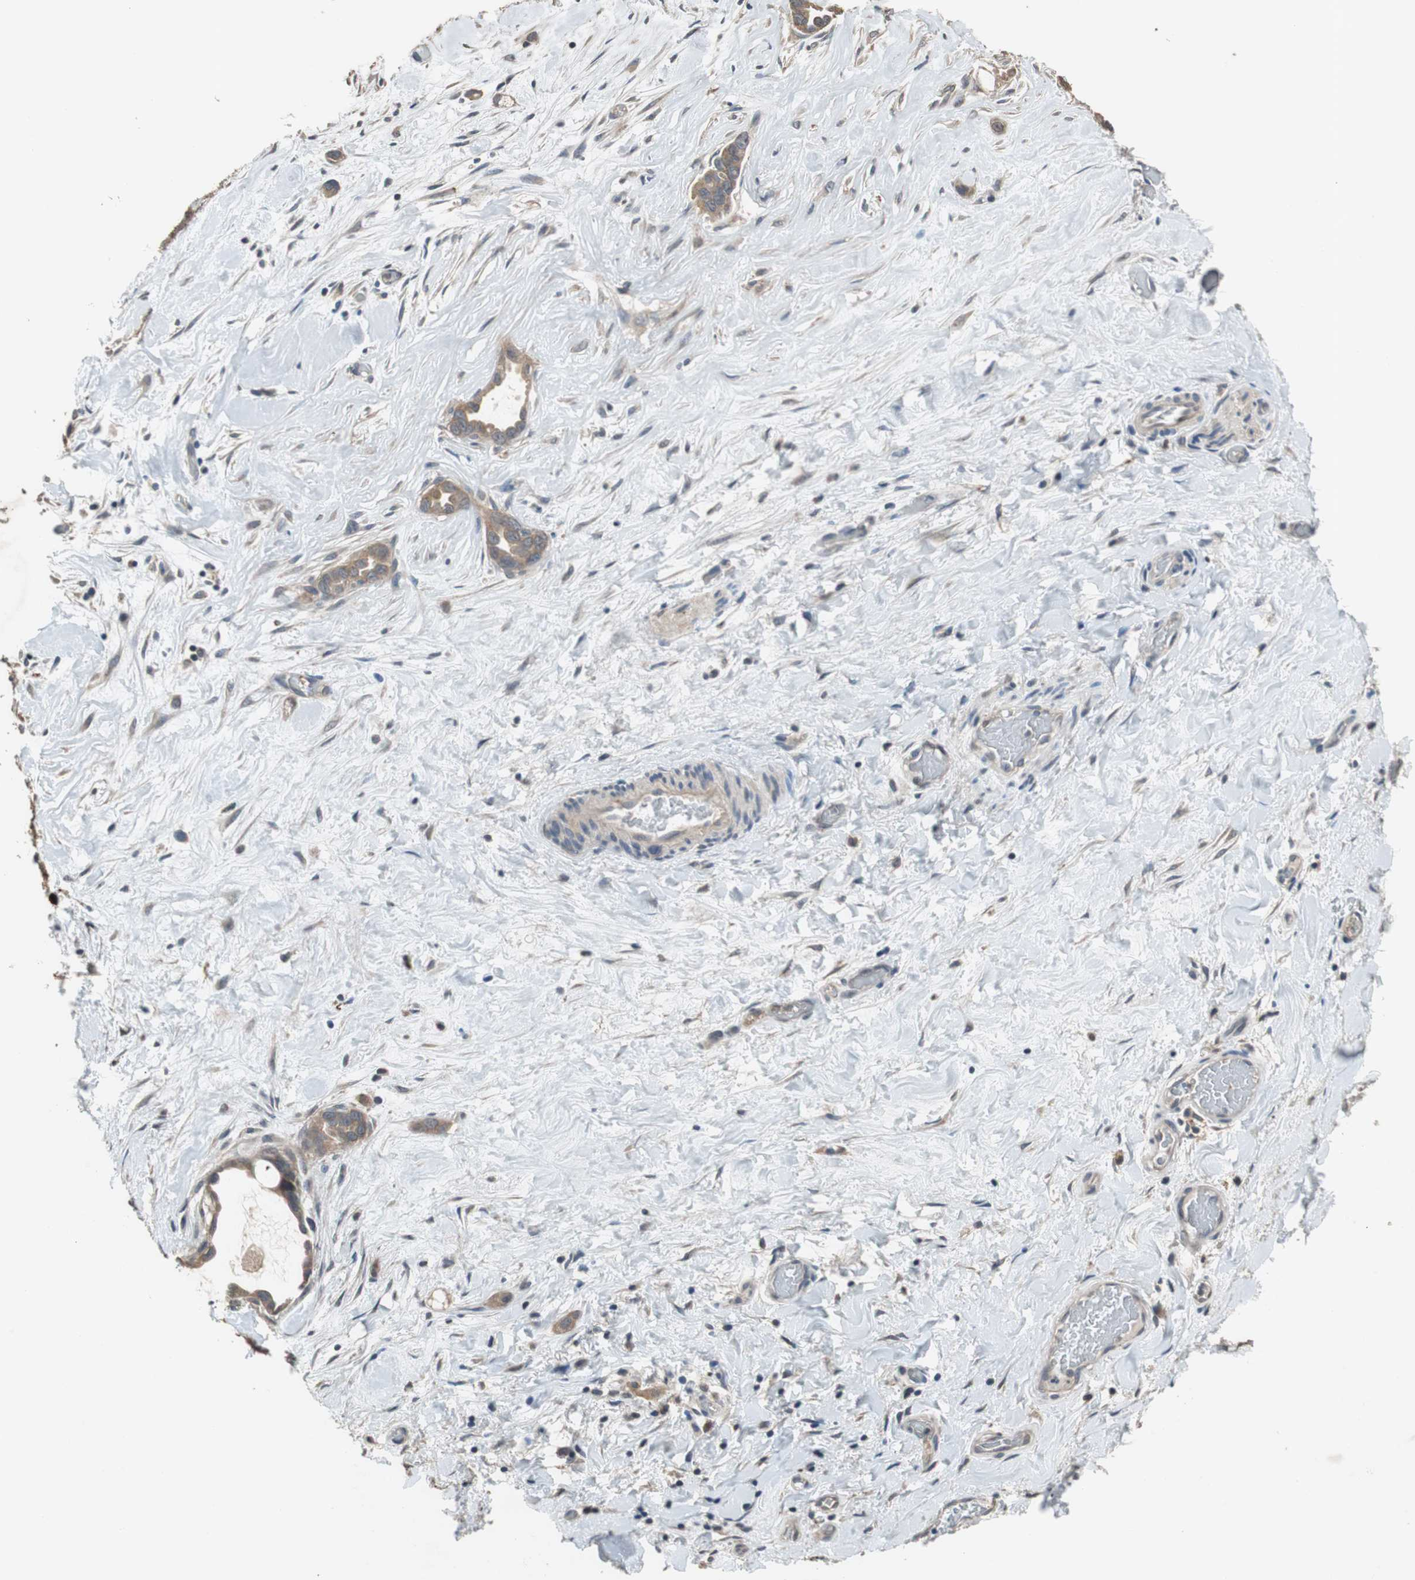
{"staining": {"intensity": "weak", "quantity": "25%-75%", "location": "cytoplasmic/membranous"}, "tissue": "liver cancer", "cell_type": "Tumor cells", "image_type": "cancer", "snomed": [{"axis": "morphology", "description": "Cholangiocarcinoma"}, {"axis": "topography", "description": "Liver"}], "caption": "This histopathology image exhibits IHC staining of cholangiocarcinoma (liver), with low weak cytoplasmic/membranous positivity in about 25%-75% of tumor cells.", "gene": "PI4KB", "patient": {"sex": "female", "age": 65}}